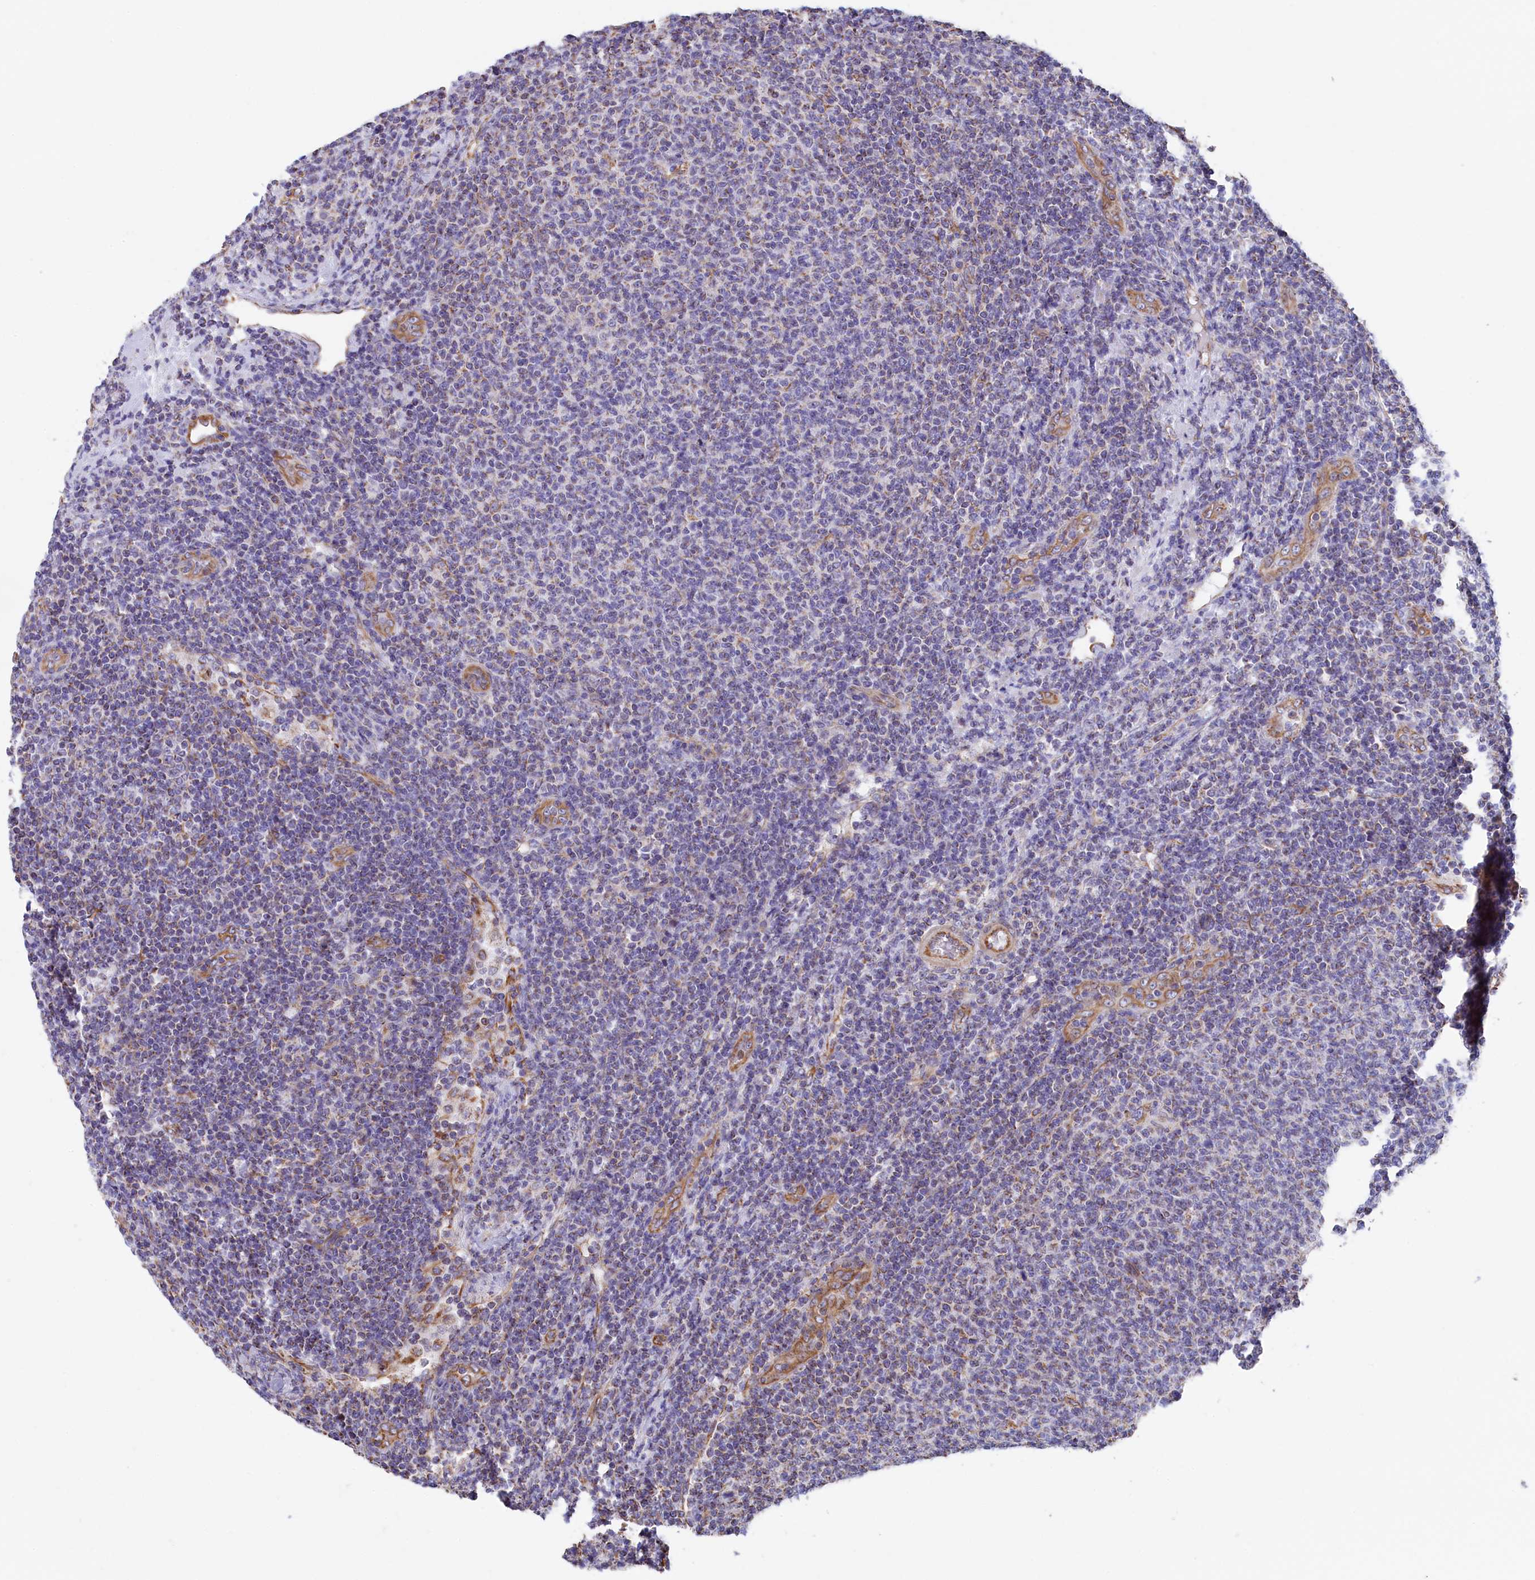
{"staining": {"intensity": "negative", "quantity": "none", "location": "none"}, "tissue": "lymphoma", "cell_type": "Tumor cells", "image_type": "cancer", "snomed": [{"axis": "morphology", "description": "Malignant lymphoma, non-Hodgkin's type, Low grade"}, {"axis": "topography", "description": "Lymph node"}], "caption": "DAB (3,3'-diaminobenzidine) immunohistochemical staining of human malignant lymphoma, non-Hodgkin's type (low-grade) shows no significant expression in tumor cells.", "gene": "GATB", "patient": {"sex": "male", "age": 66}}